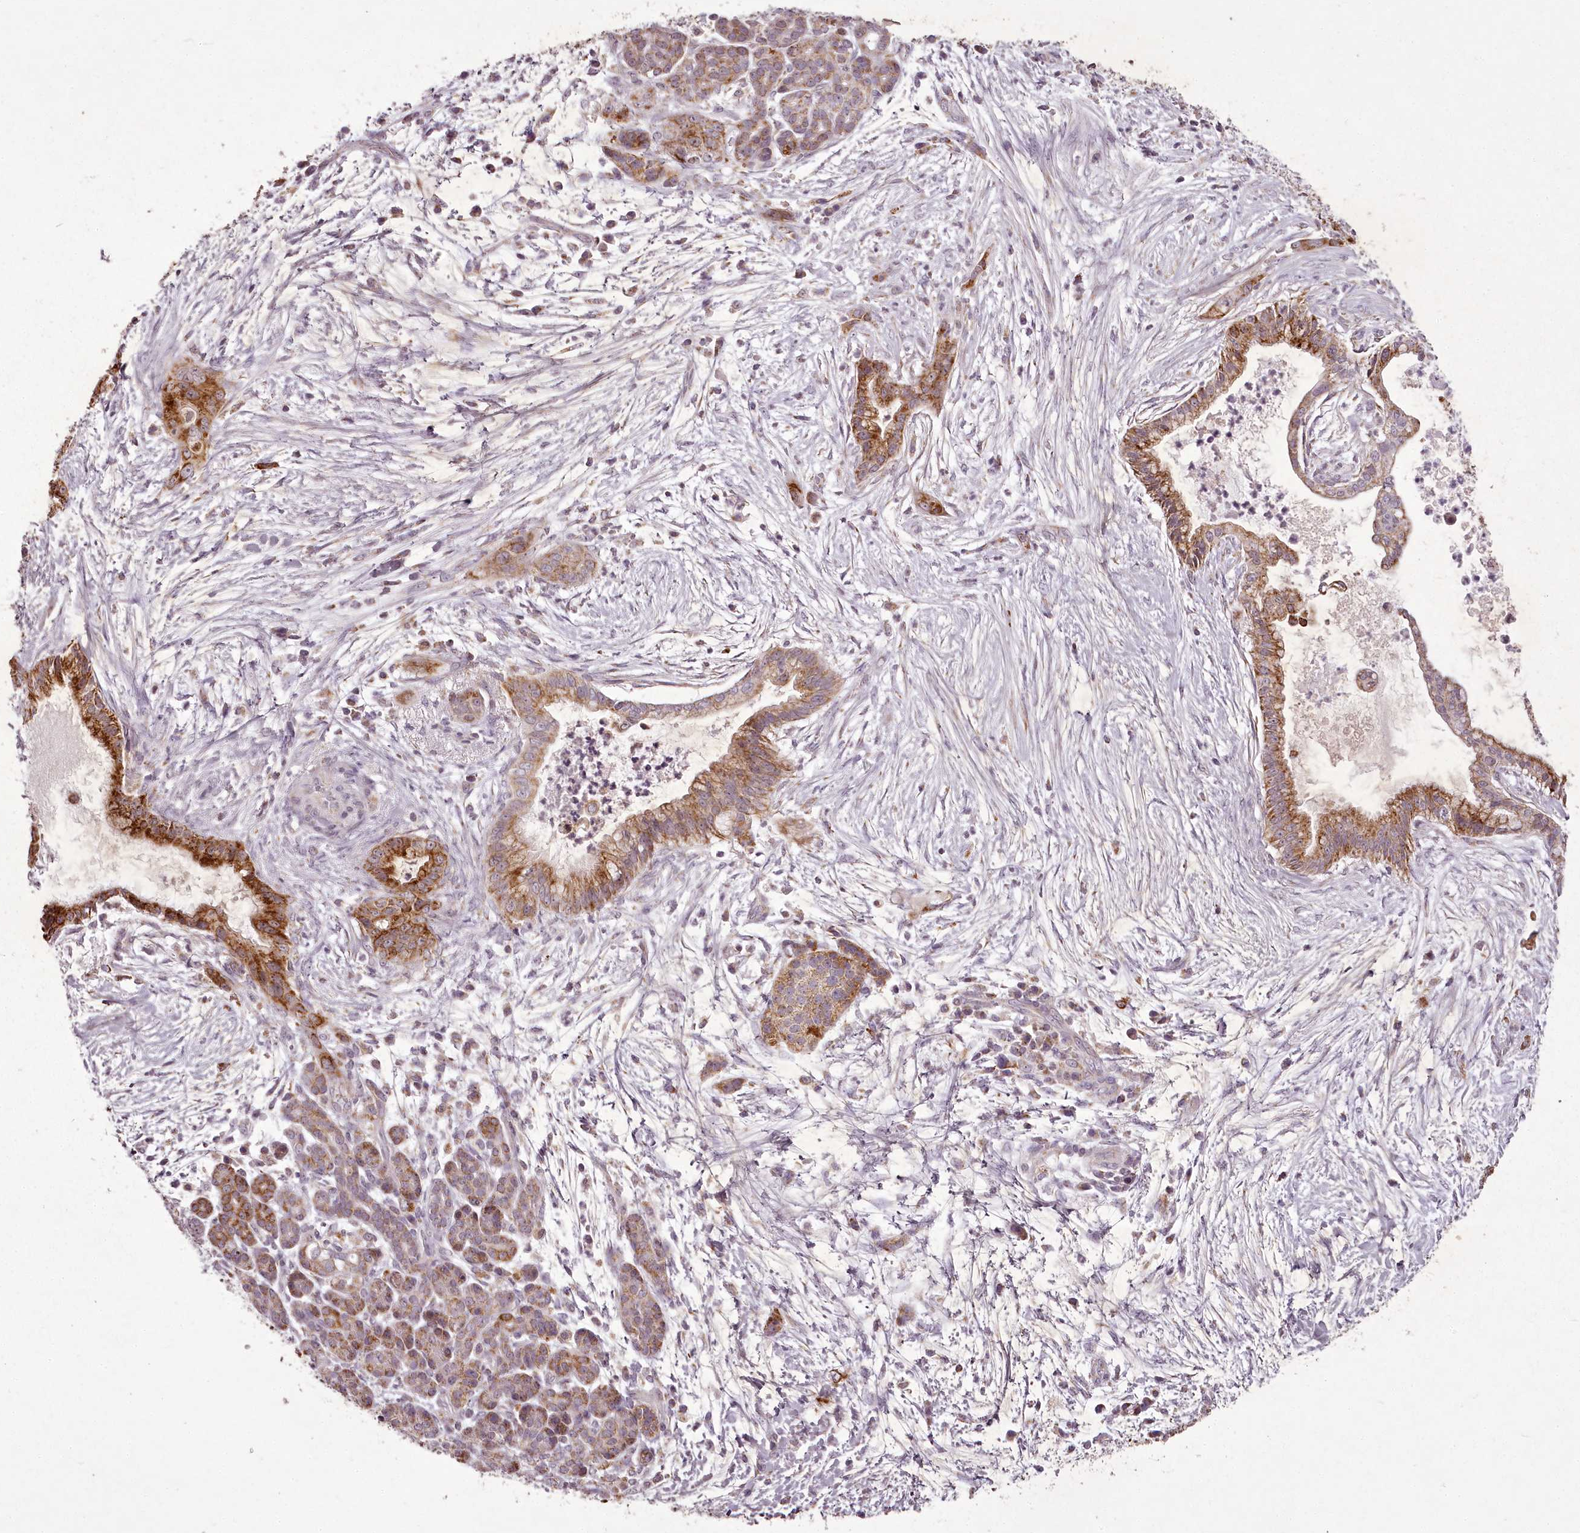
{"staining": {"intensity": "strong", "quantity": ">75%", "location": "cytoplasmic/membranous"}, "tissue": "pancreatic cancer", "cell_type": "Tumor cells", "image_type": "cancer", "snomed": [{"axis": "morphology", "description": "Adenocarcinoma, NOS"}, {"axis": "topography", "description": "Pancreas"}], "caption": "The histopathology image demonstrates staining of pancreatic cancer, revealing strong cytoplasmic/membranous protein positivity (brown color) within tumor cells. The staining was performed using DAB, with brown indicating positive protein expression. Nuclei are stained blue with hematoxylin.", "gene": "CHCHD2", "patient": {"sex": "male", "age": 59}}